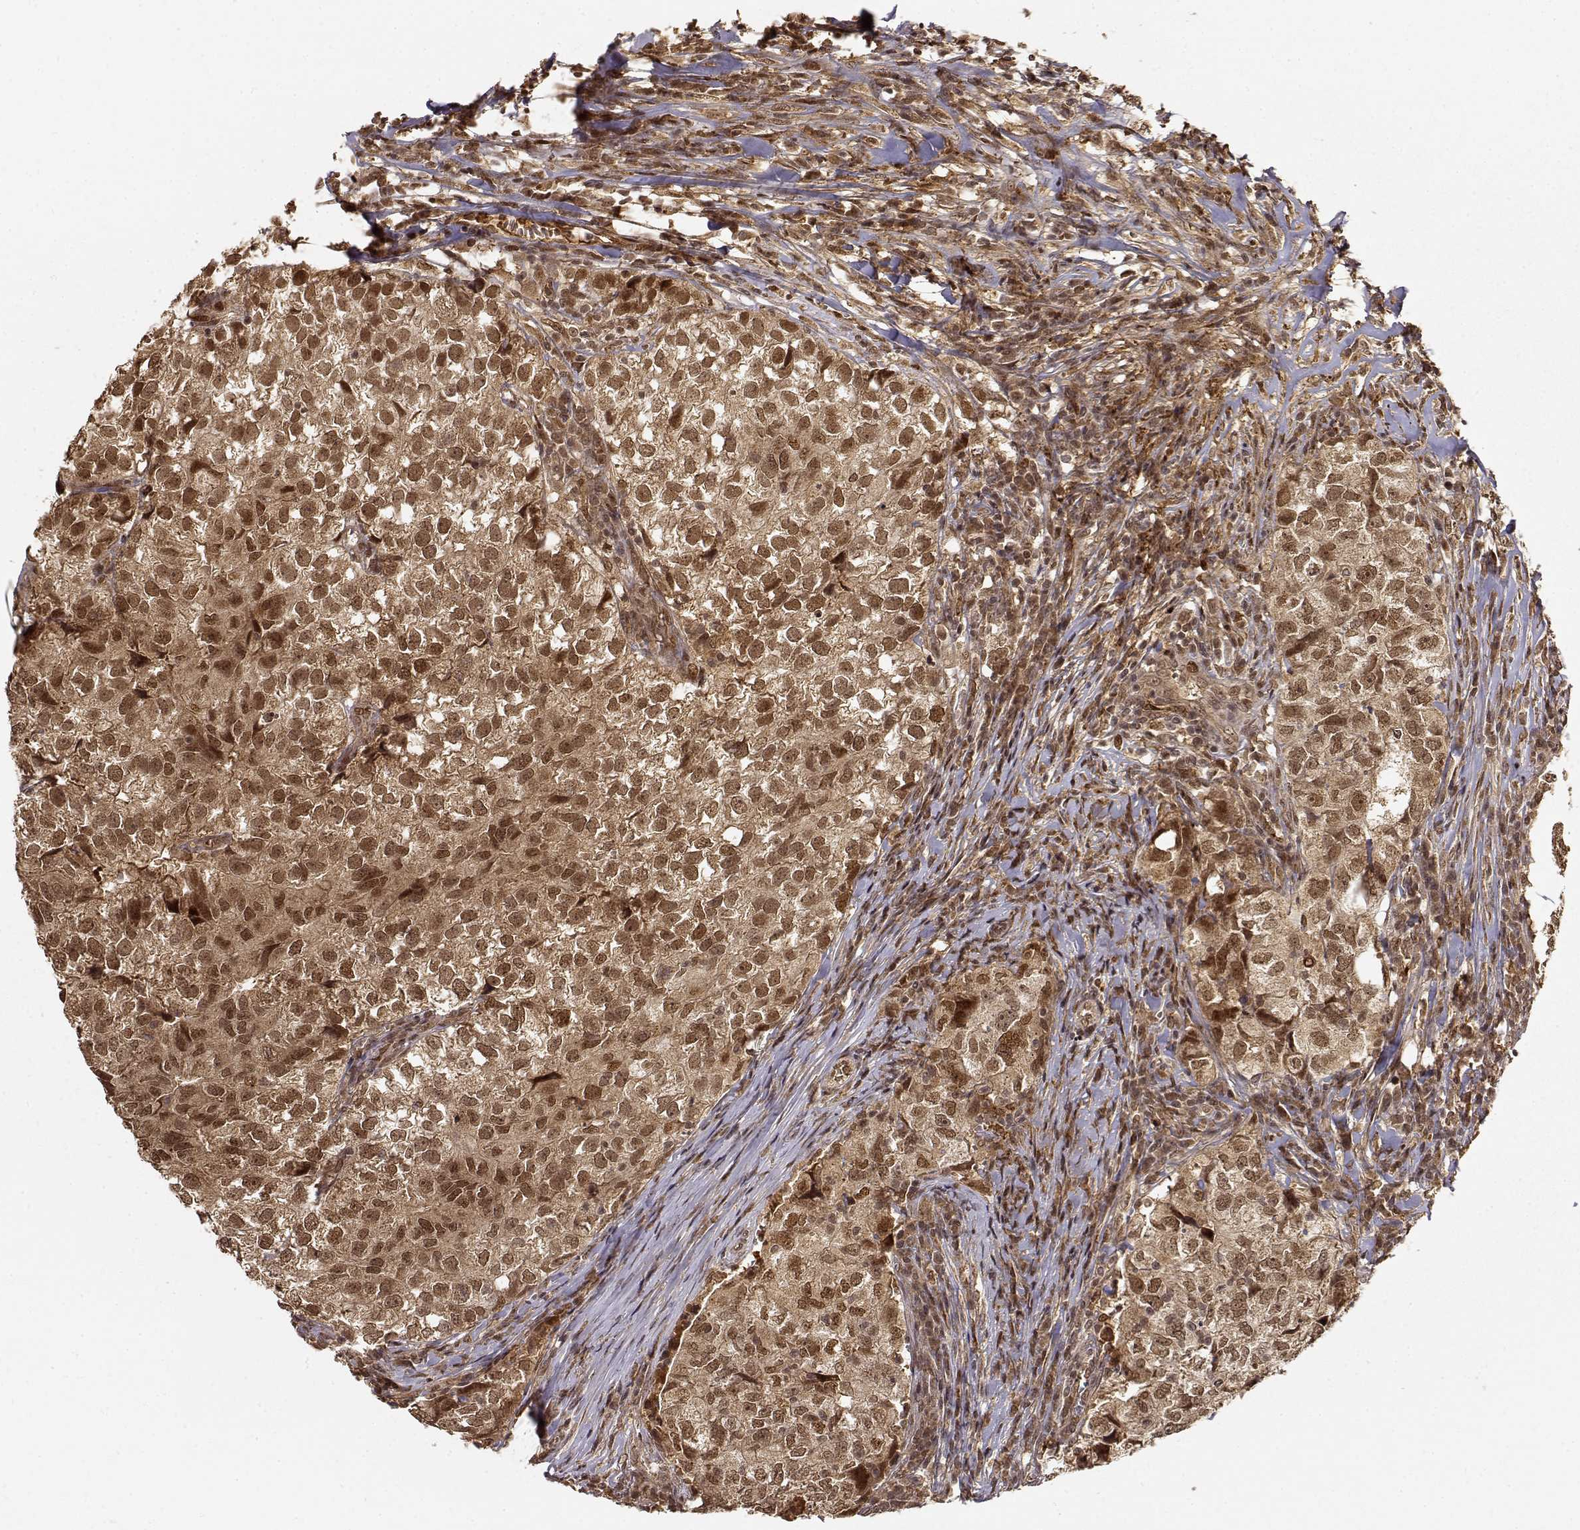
{"staining": {"intensity": "moderate", "quantity": ">75%", "location": "cytoplasmic/membranous,nuclear"}, "tissue": "breast cancer", "cell_type": "Tumor cells", "image_type": "cancer", "snomed": [{"axis": "morphology", "description": "Duct carcinoma"}, {"axis": "topography", "description": "Breast"}], "caption": "A medium amount of moderate cytoplasmic/membranous and nuclear positivity is appreciated in about >75% of tumor cells in breast intraductal carcinoma tissue.", "gene": "MAEA", "patient": {"sex": "female", "age": 30}}